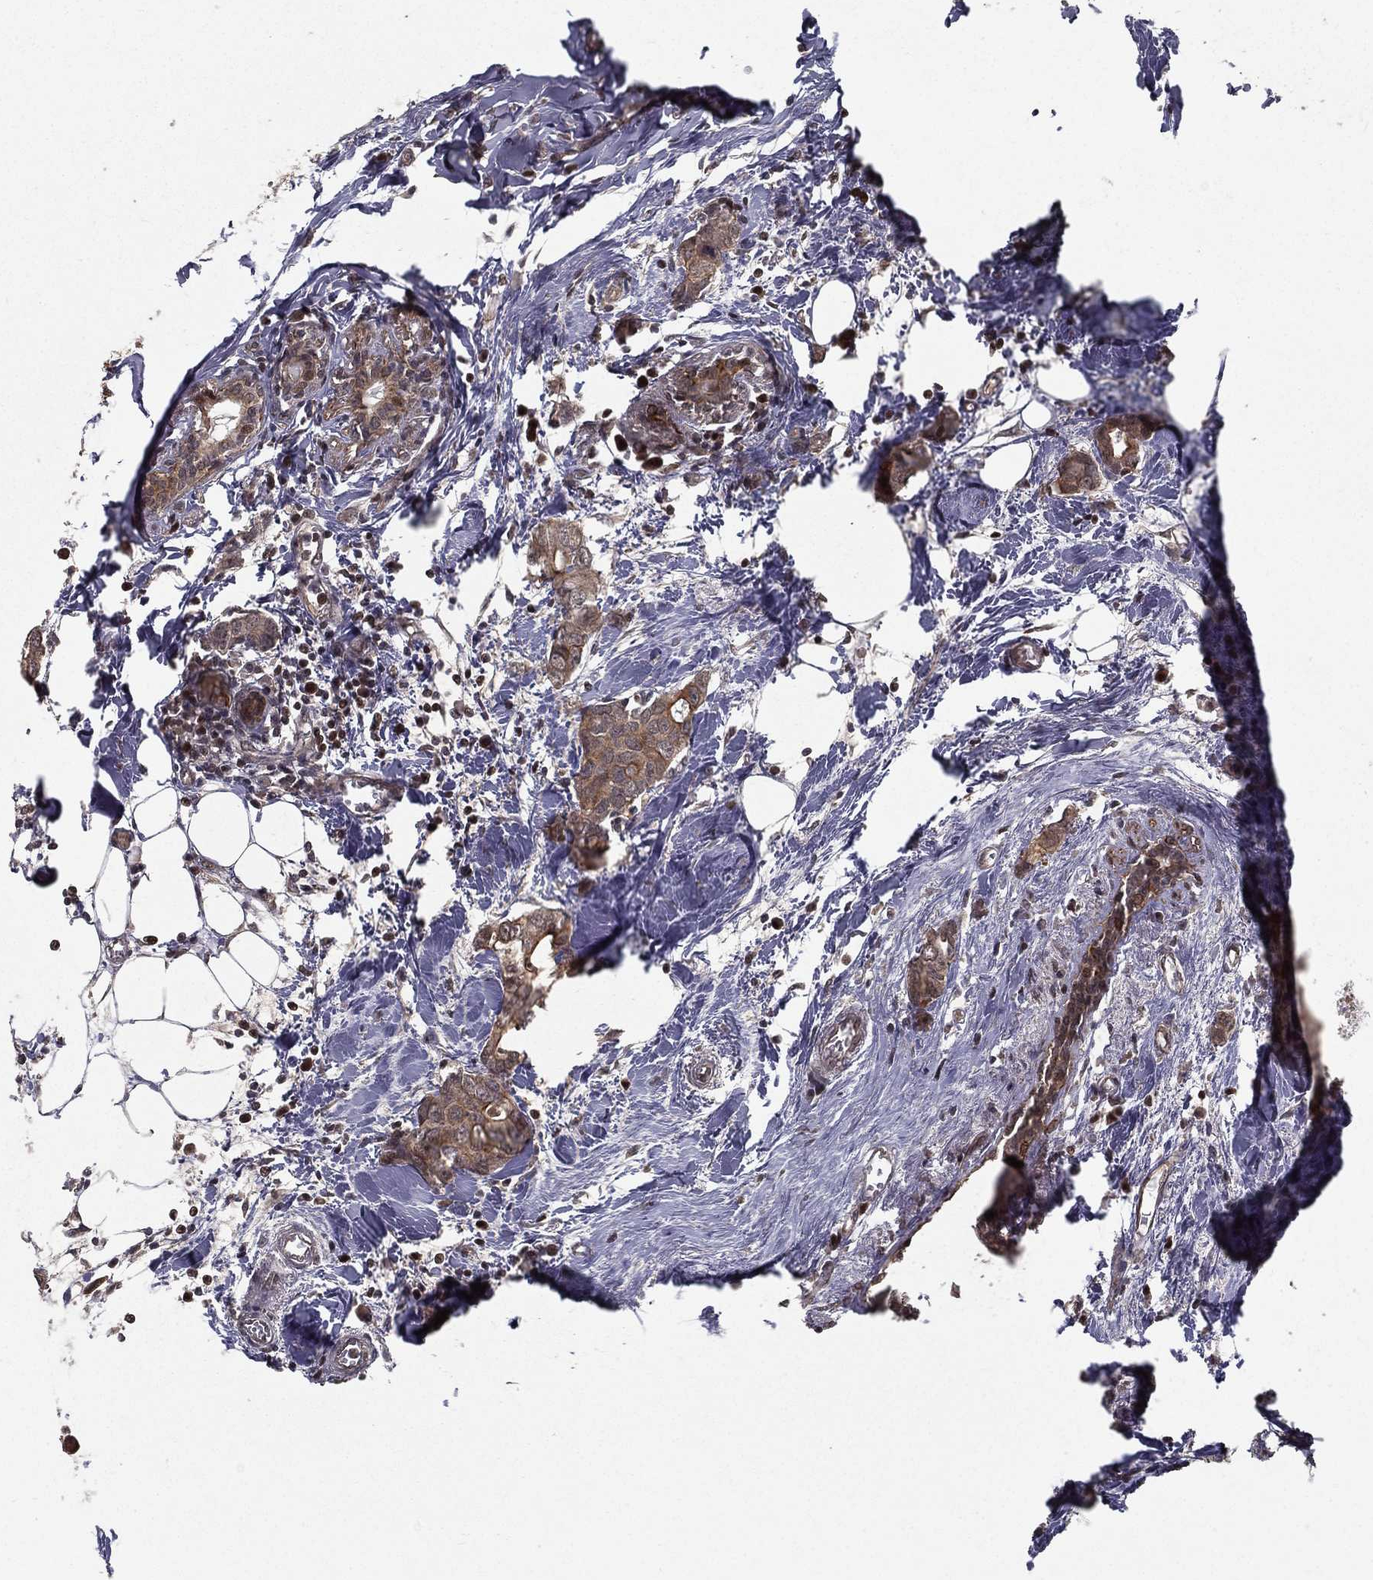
{"staining": {"intensity": "weak", "quantity": ">75%", "location": "cytoplasmic/membranous"}, "tissue": "breast cancer", "cell_type": "Tumor cells", "image_type": "cancer", "snomed": [{"axis": "morphology", "description": "Duct carcinoma"}, {"axis": "topography", "description": "Breast"}], "caption": "Immunohistochemistry (DAB (3,3'-diaminobenzidine)) staining of human breast infiltrating ductal carcinoma shows weak cytoplasmic/membranous protein expression in approximately >75% of tumor cells.", "gene": "SLC6A6", "patient": {"sex": "female", "age": 83}}